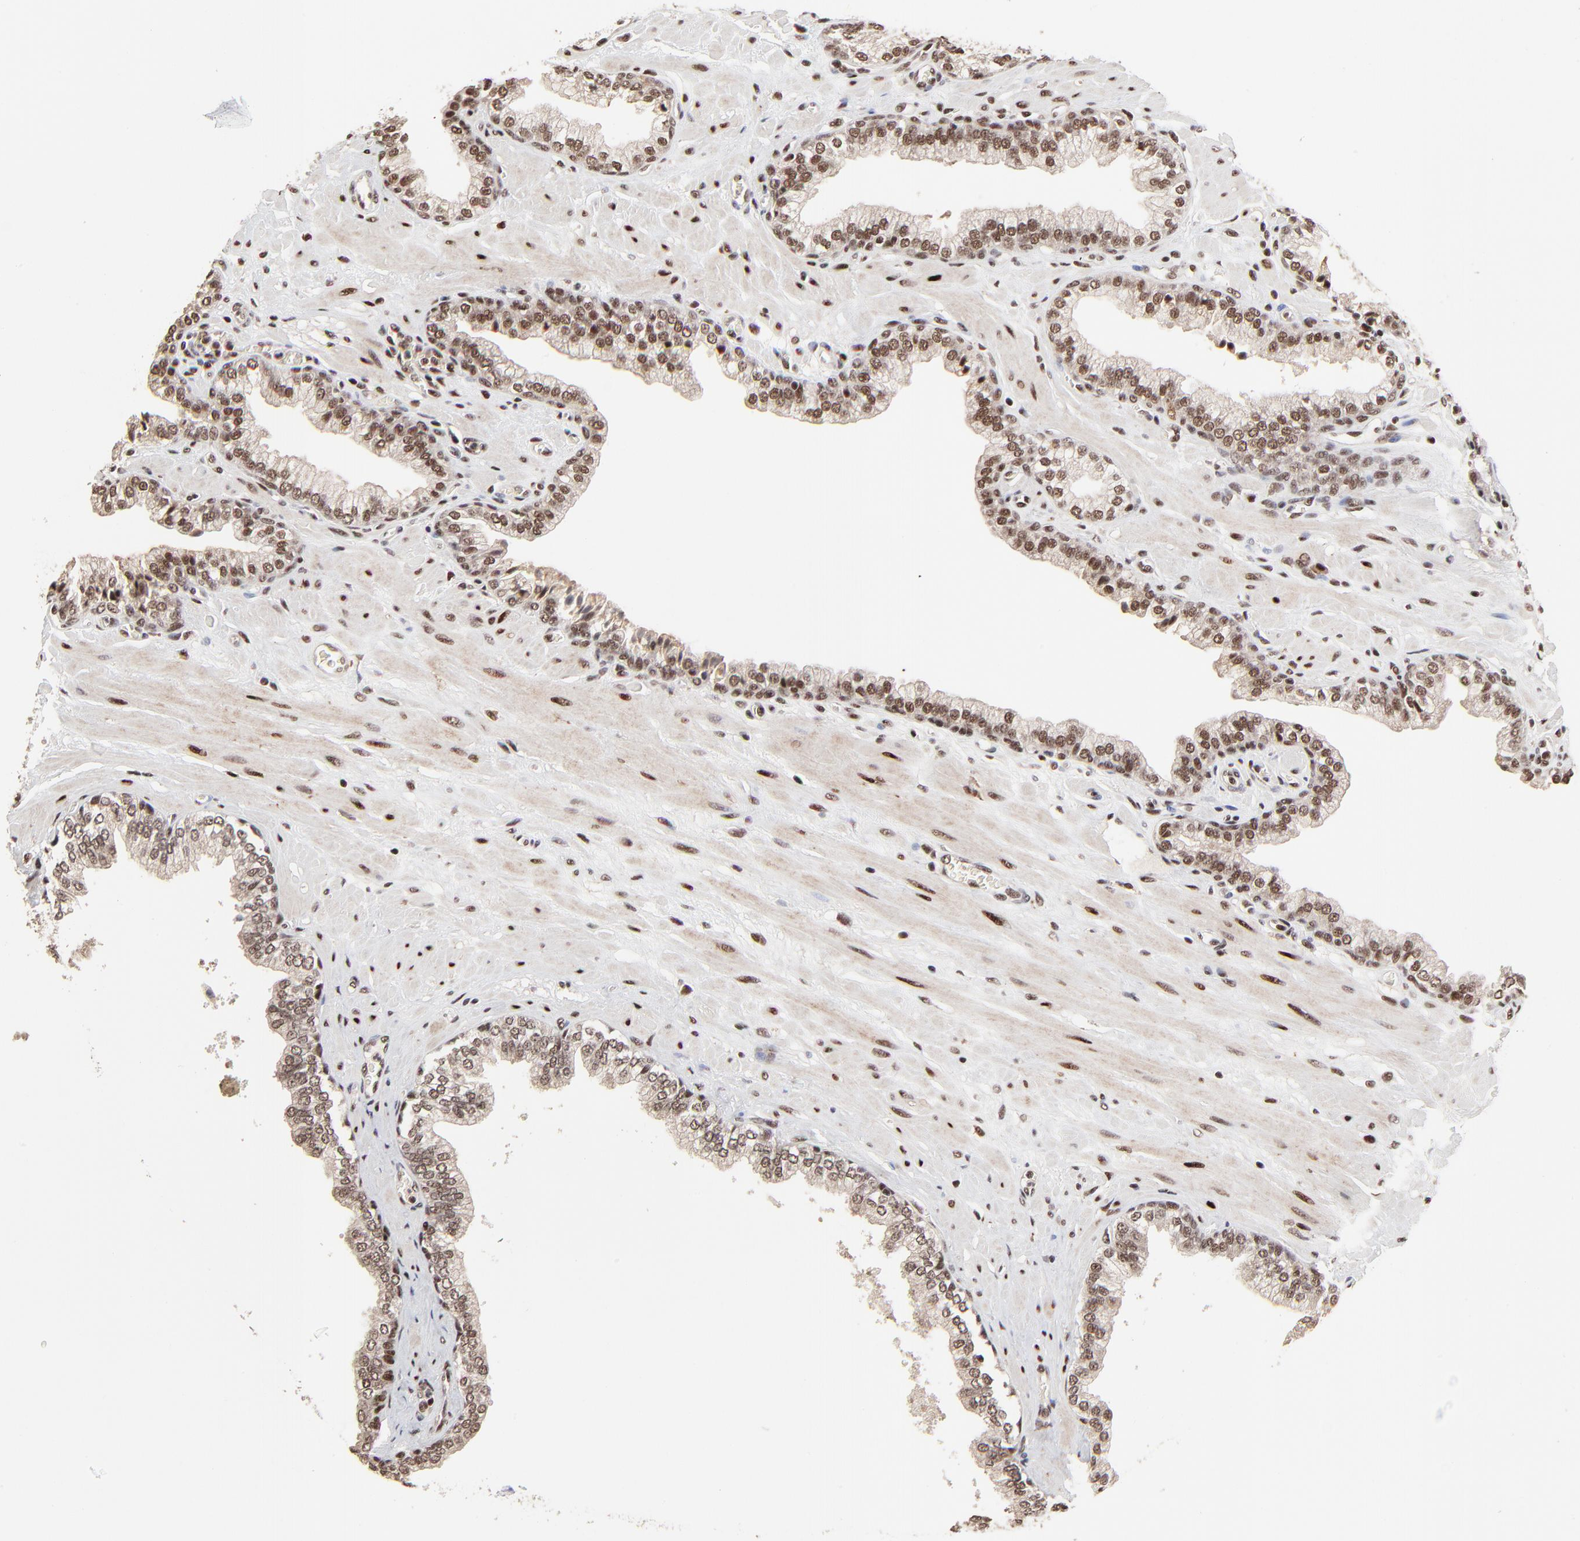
{"staining": {"intensity": "moderate", "quantity": ">75%", "location": "nuclear"}, "tissue": "prostate", "cell_type": "Glandular cells", "image_type": "normal", "snomed": [{"axis": "morphology", "description": "Normal tissue, NOS"}, {"axis": "topography", "description": "Prostate"}], "caption": "Prostate stained for a protein (brown) demonstrates moderate nuclear positive staining in about >75% of glandular cells.", "gene": "RBM22", "patient": {"sex": "male", "age": 60}}